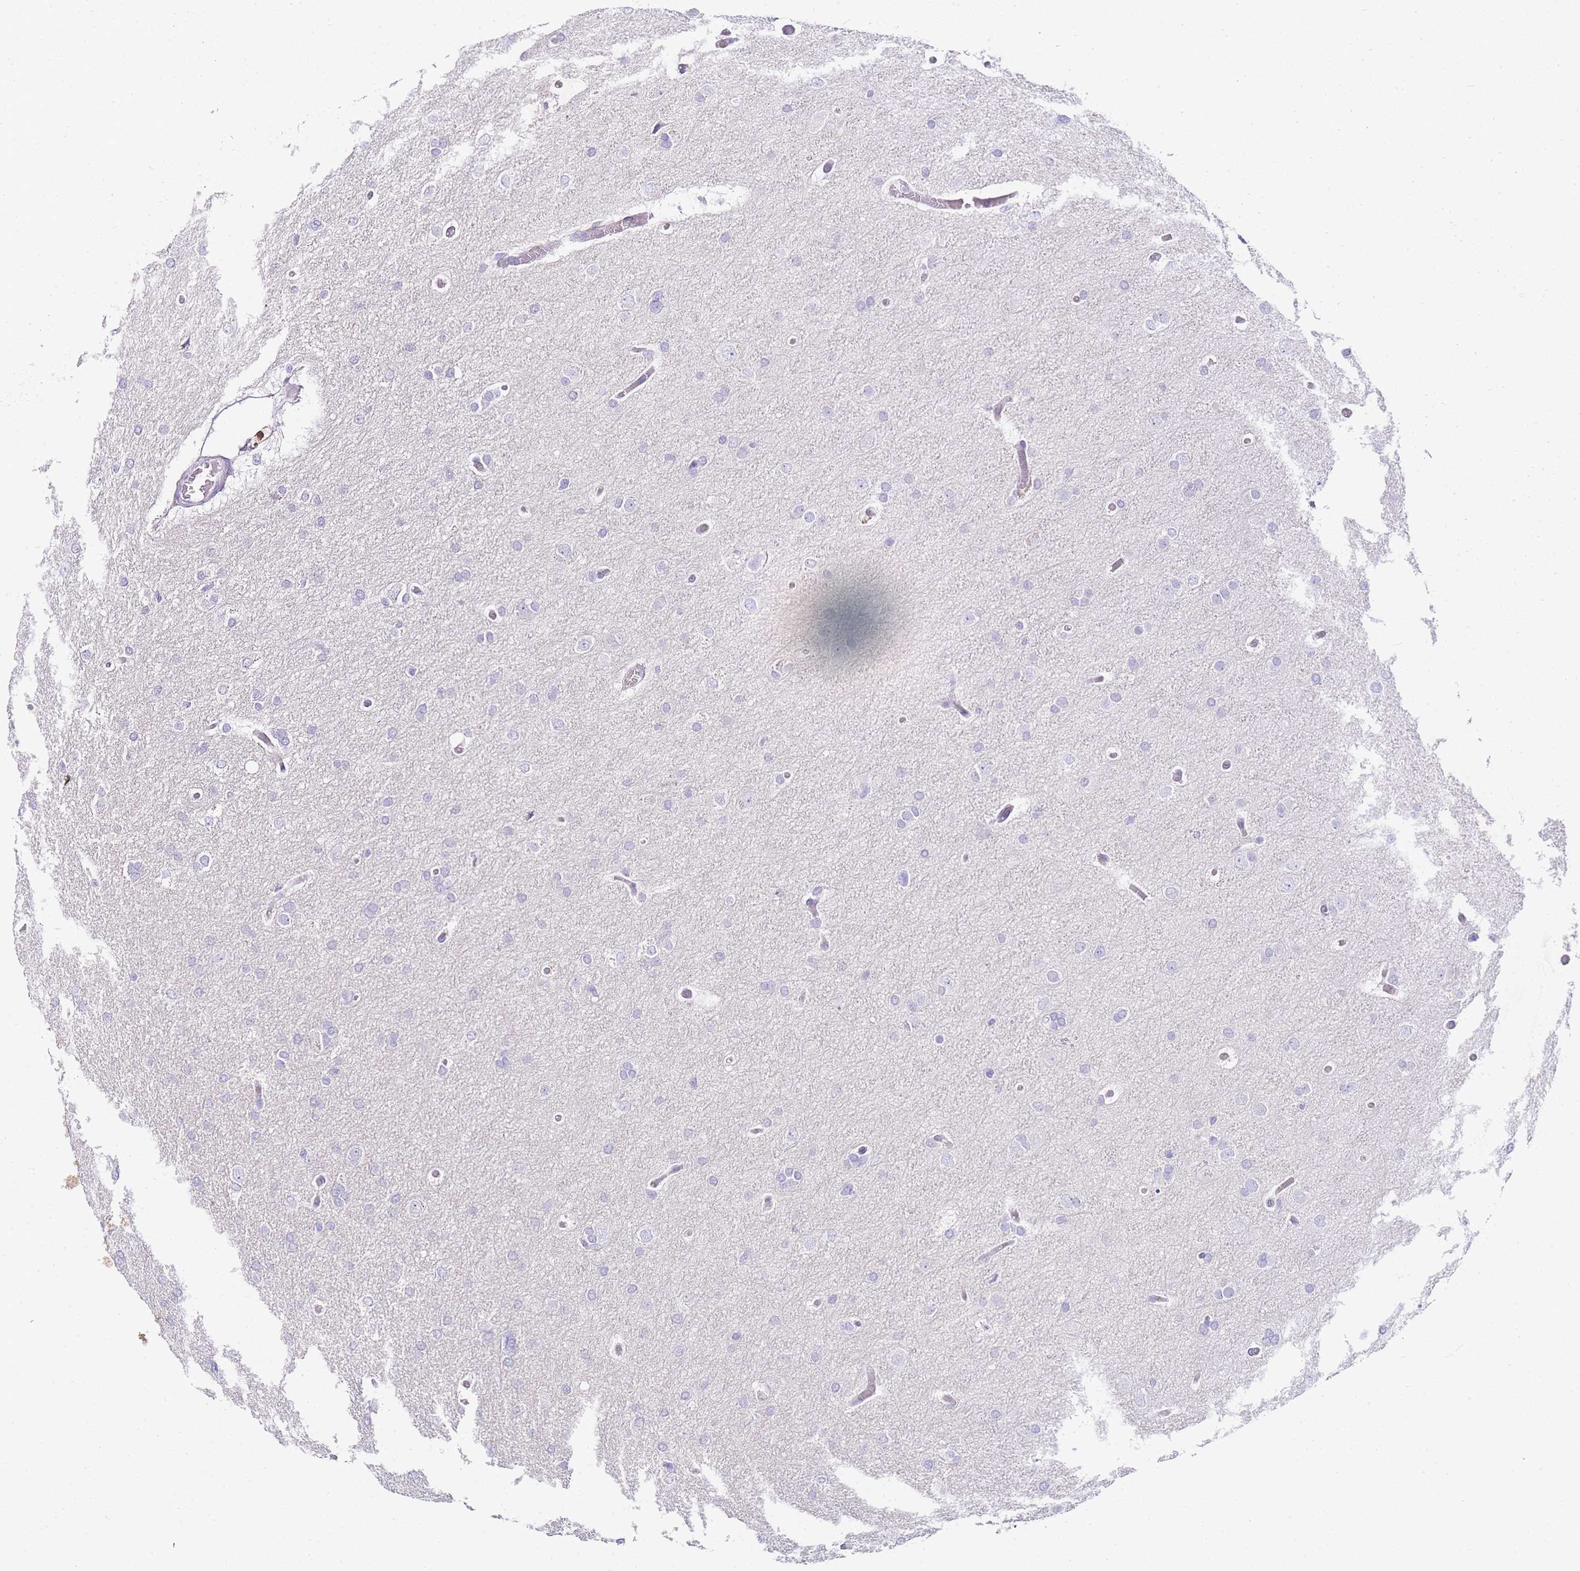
{"staining": {"intensity": "negative", "quantity": "none", "location": "none"}, "tissue": "glioma", "cell_type": "Tumor cells", "image_type": "cancer", "snomed": [{"axis": "morphology", "description": "Glioma, malignant, High grade"}, {"axis": "topography", "description": "Cerebral cortex"}], "caption": "High power microscopy image of an immunohistochemistry micrograph of malignant high-grade glioma, revealing no significant expression in tumor cells.", "gene": "DPP4", "patient": {"sex": "female", "age": 36}}